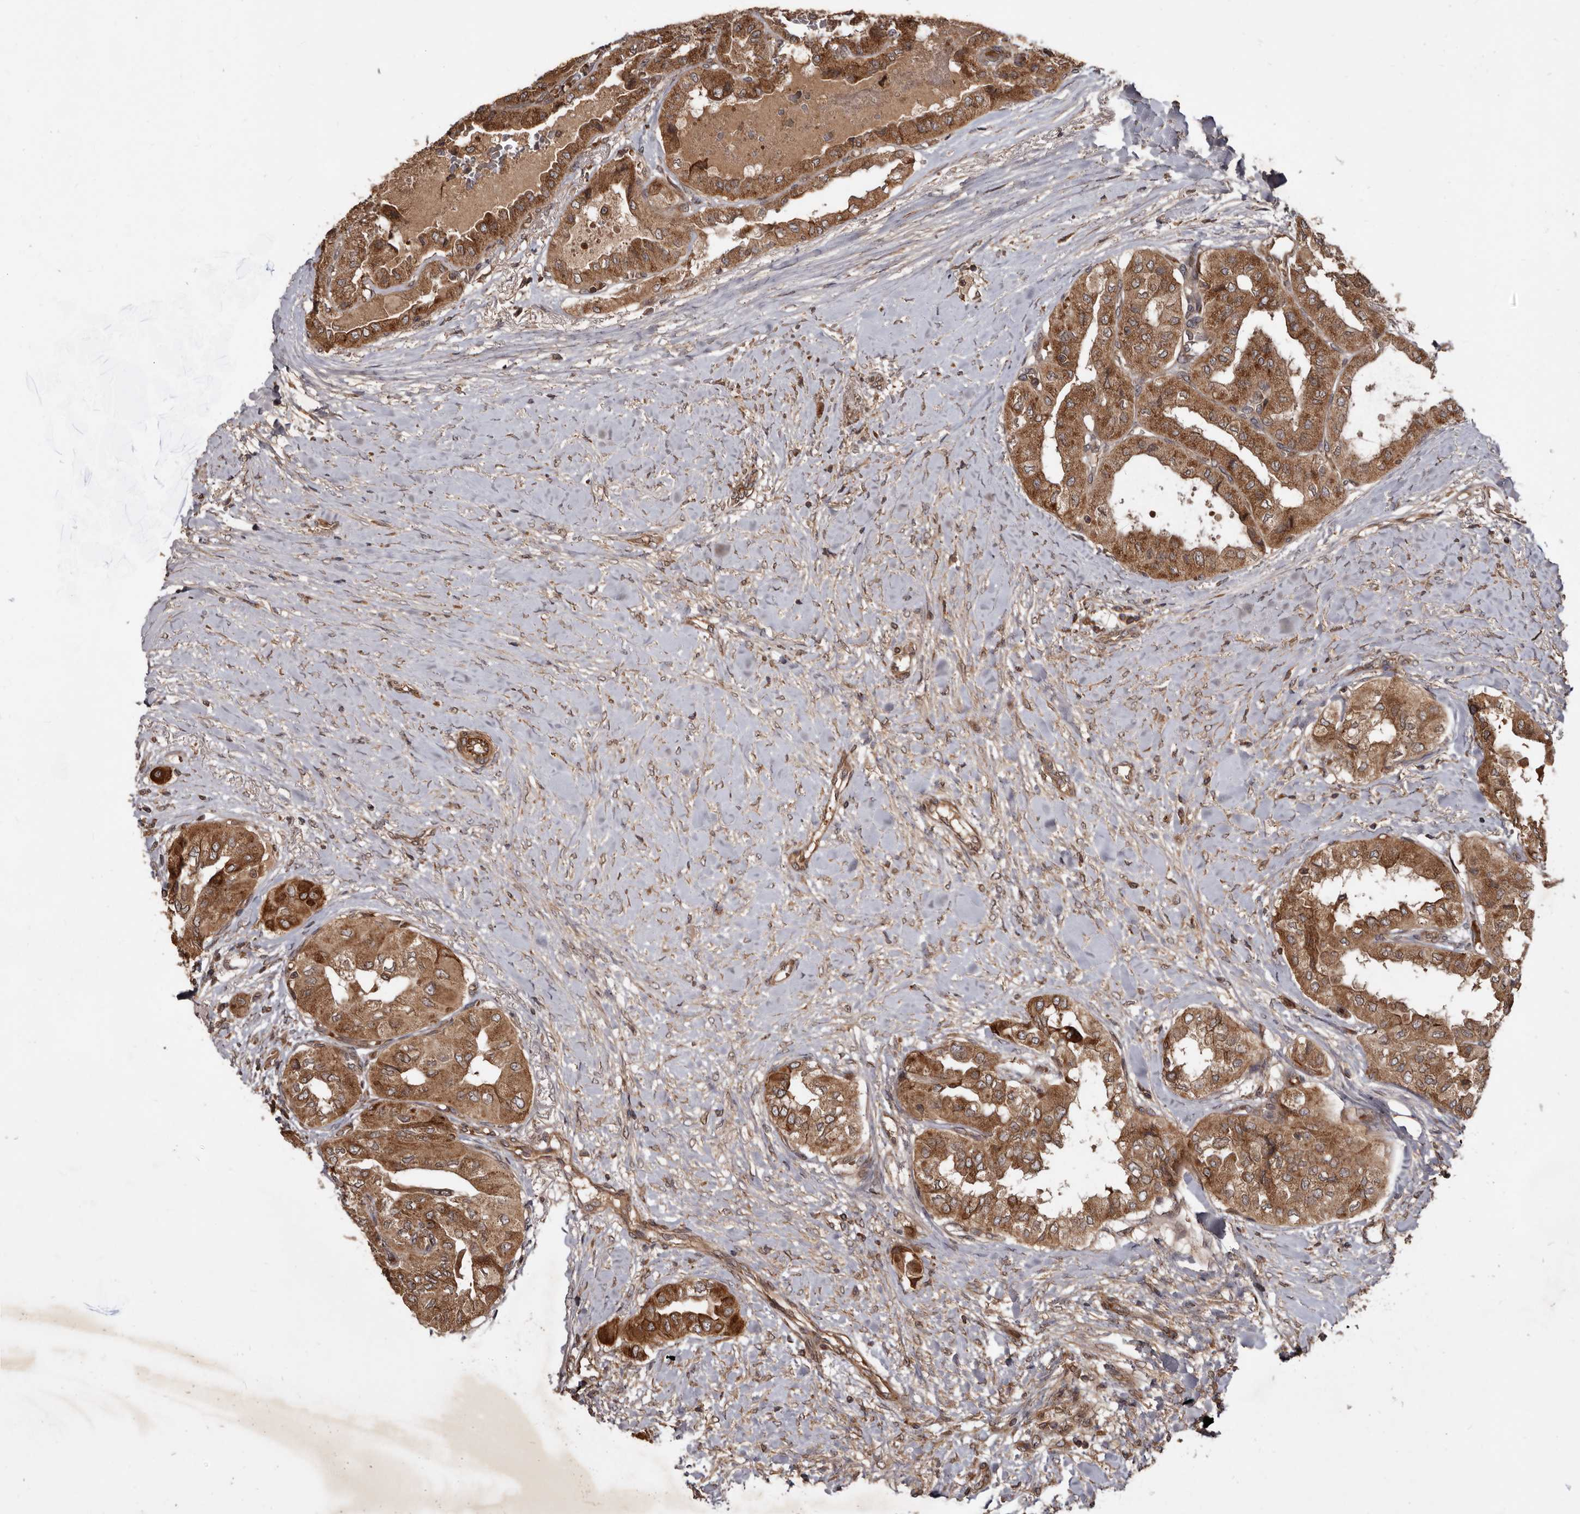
{"staining": {"intensity": "strong", "quantity": ">75%", "location": "cytoplasmic/membranous"}, "tissue": "thyroid cancer", "cell_type": "Tumor cells", "image_type": "cancer", "snomed": [{"axis": "morphology", "description": "Papillary adenocarcinoma, NOS"}, {"axis": "topography", "description": "Thyroid gland"}], "caption": "An image of thyroid cancer (papillary adenocarcinoma) stained for a protein shows strong cytoplasmic/membranous brown staining in tumor cells.", "gene": "STK36", "patient": {"sex": "female", "age": 59}}